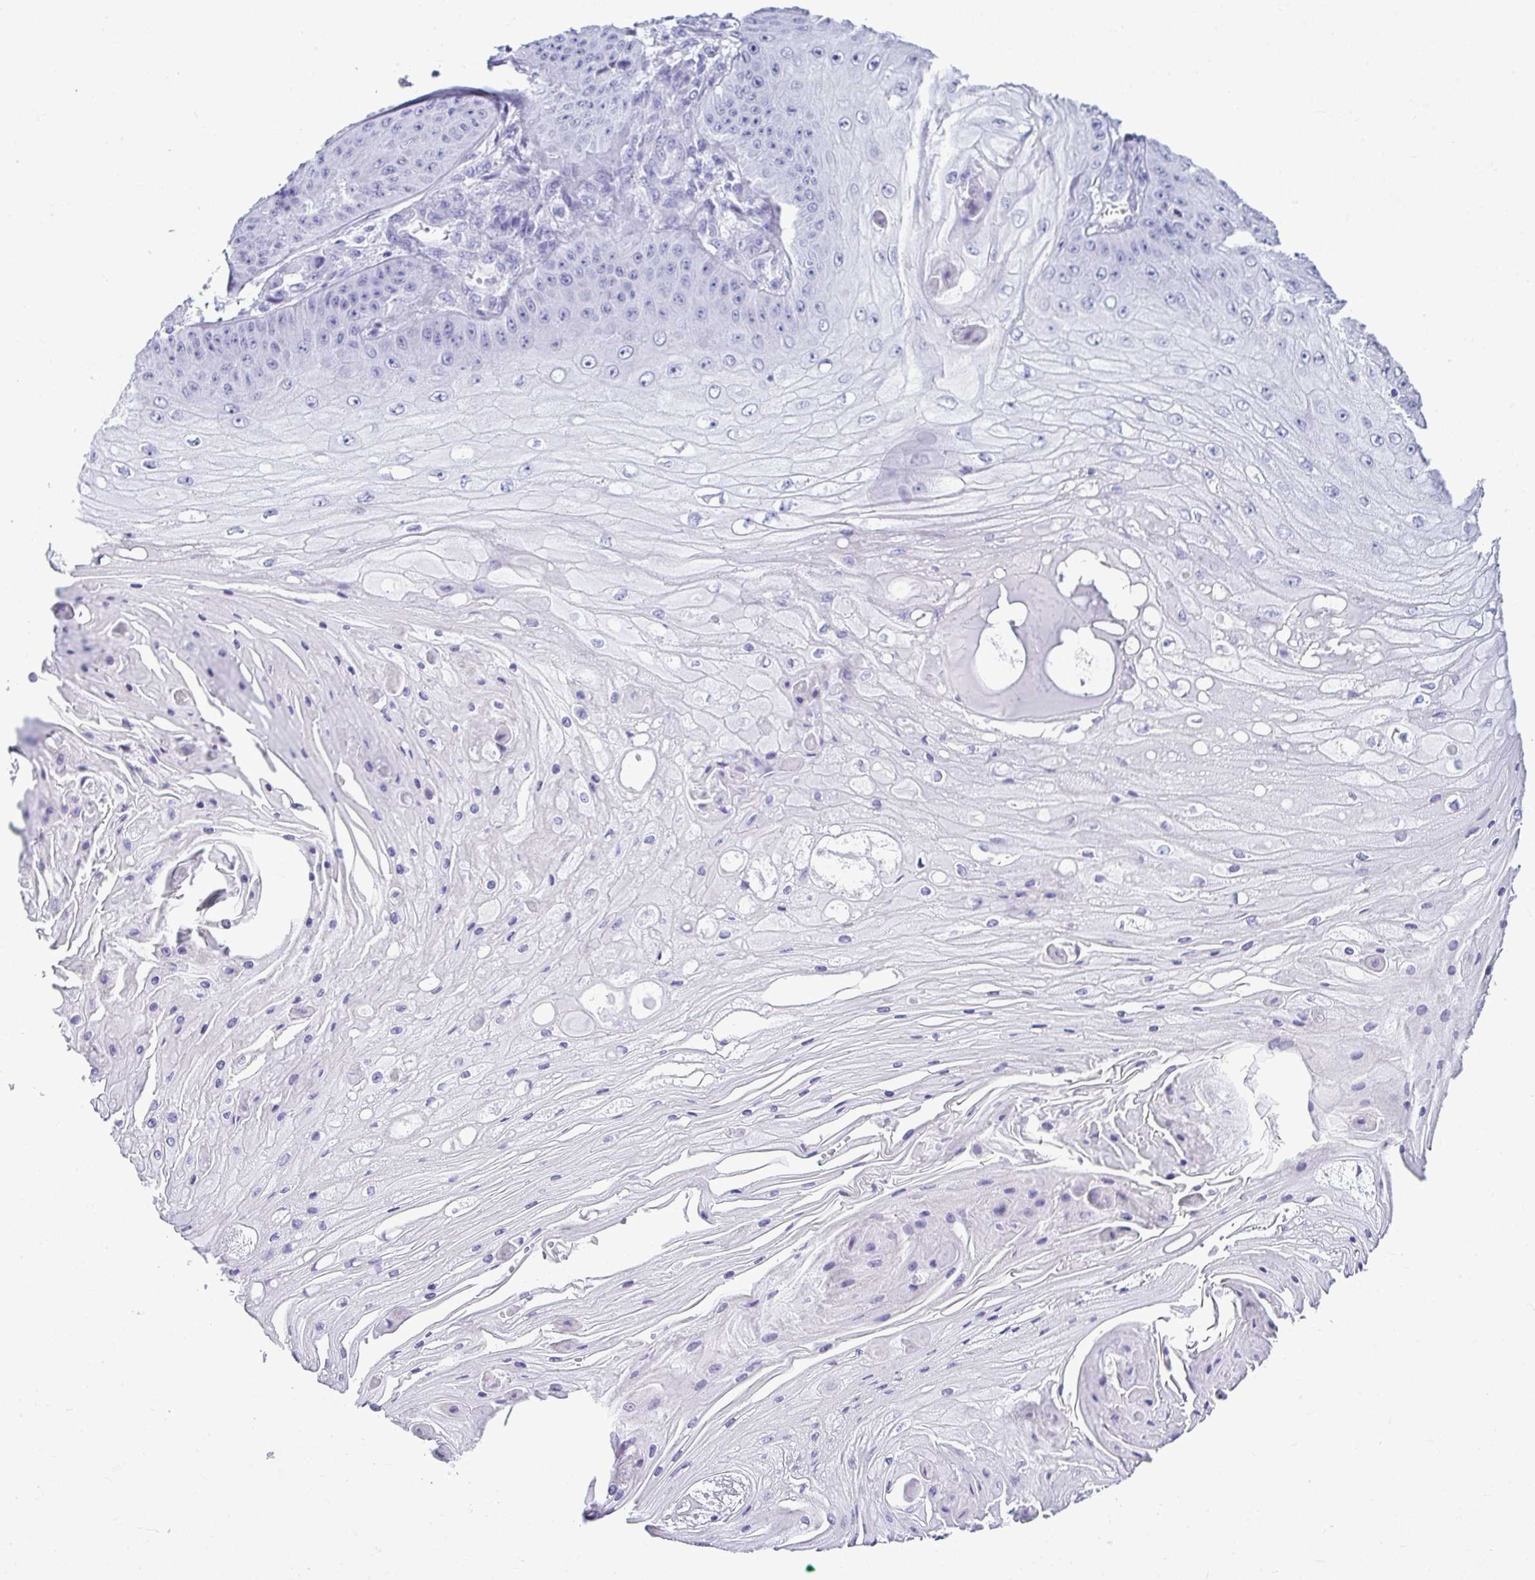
{"staining": {"intensity": "negative", "quantity": "none", "location": "none"}, "tissue": "skin cancer", "cell_type": "Tumor cells", "image_type": "cancer", "snomed": [{"axis": "morphology", "description": "Squamous cell carcinoma, NOS"}, {"axis": "topography", "description": "Skin"}], "caption": "This is an immunohistochemistry histopathology image of human squamous cell carcinoma (skin). There is no expression in tumor cells.", "gene": "CLGN", "patient": {"sex": "male", "age": 70}}